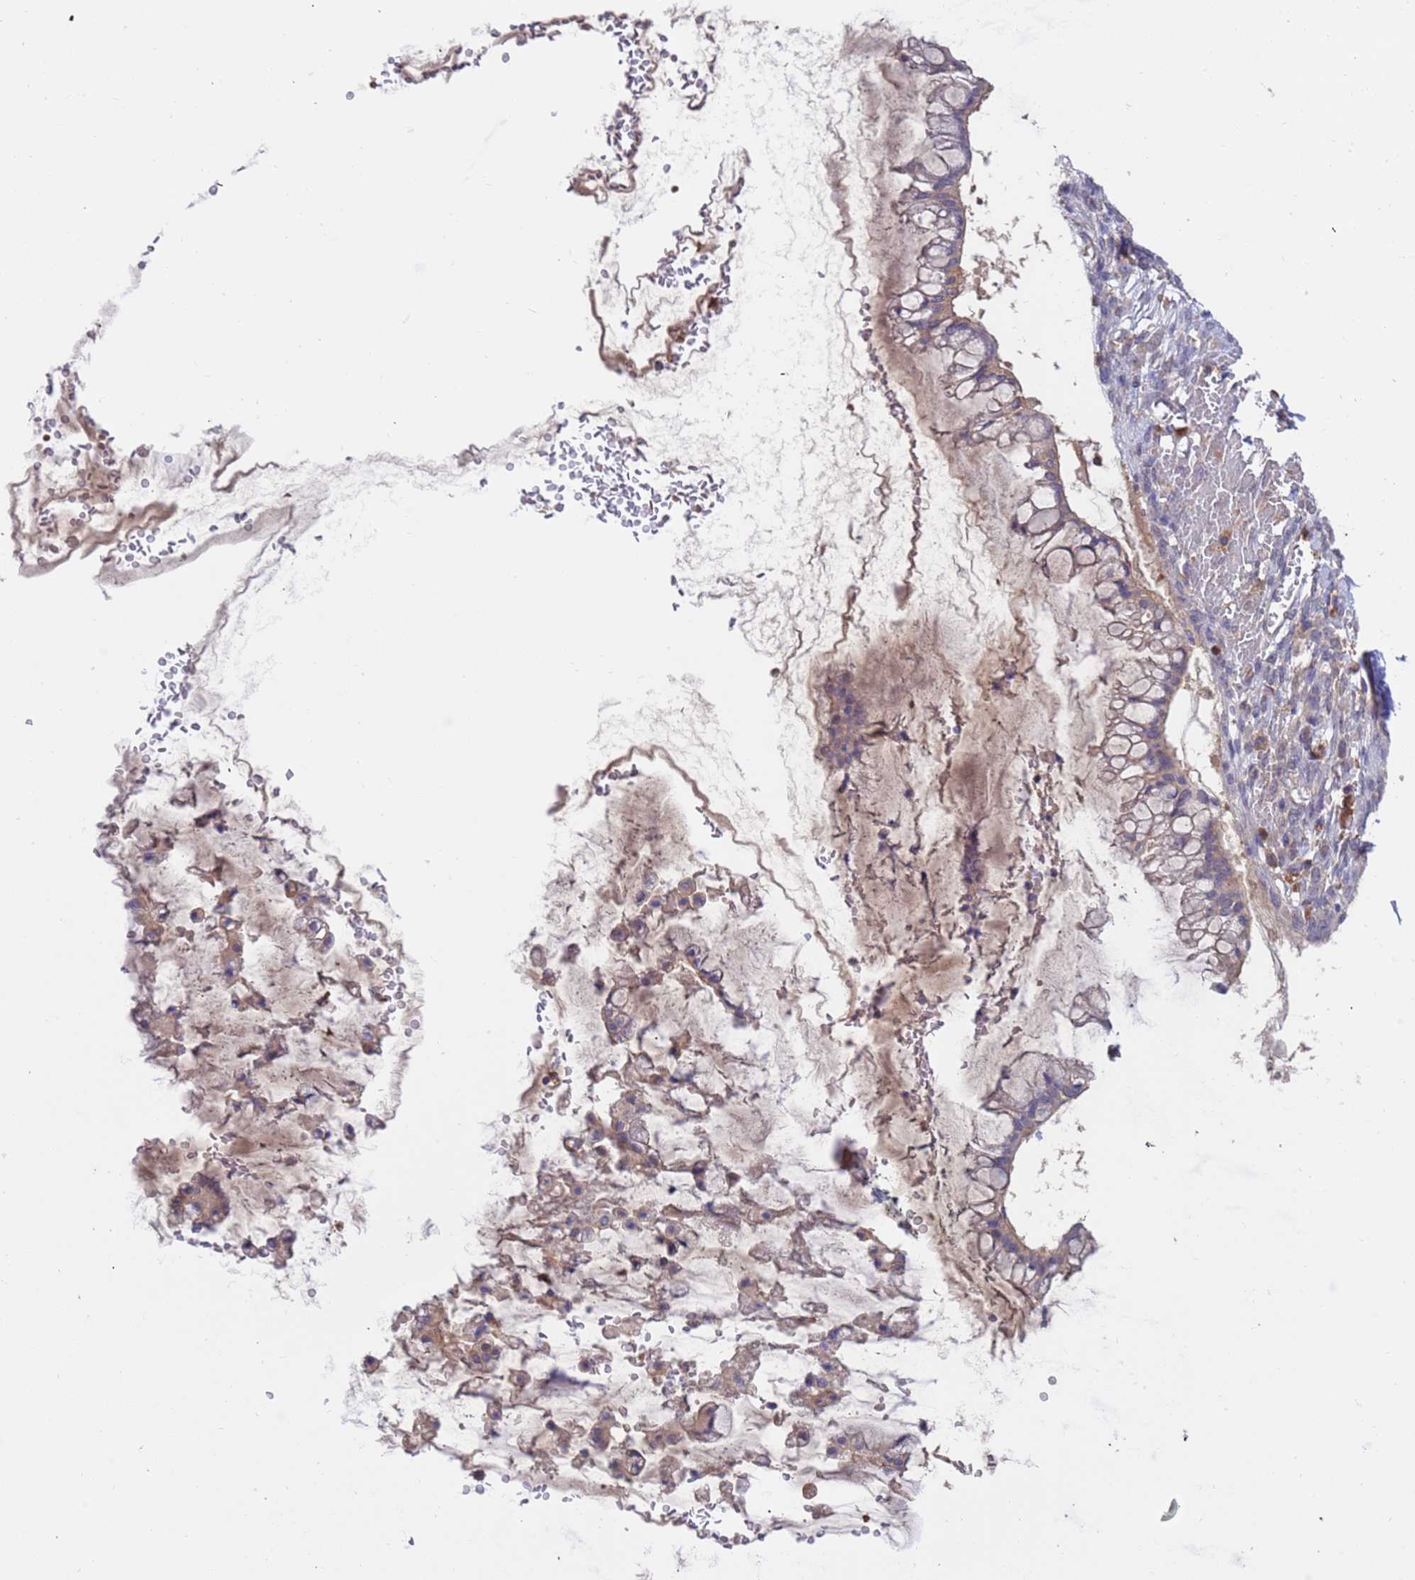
{"staining": {"intensity": "negative", "quantity": "none", "location": "none"}, "tissue": "ovarian cancer", "cell_type": "Tumor cells", "image_type": "cancer", "snomed": [{"axis": "morphology", "description": "Cystadenocarcinoma, mucinous, NOS"}, {"axis": "topography", "description": "Ovary"}], "caption": "This is a image of immunohistochemistry (IHC) staining of ovarian cancer (mucinous cystadenocarcinoma), which shows no positivity in tumor cells. (Immunohistochemistry, brightfield microscopy, high magnification).", "gene": "AMPD3", "patient": {"sex": "female", "age": 73}}